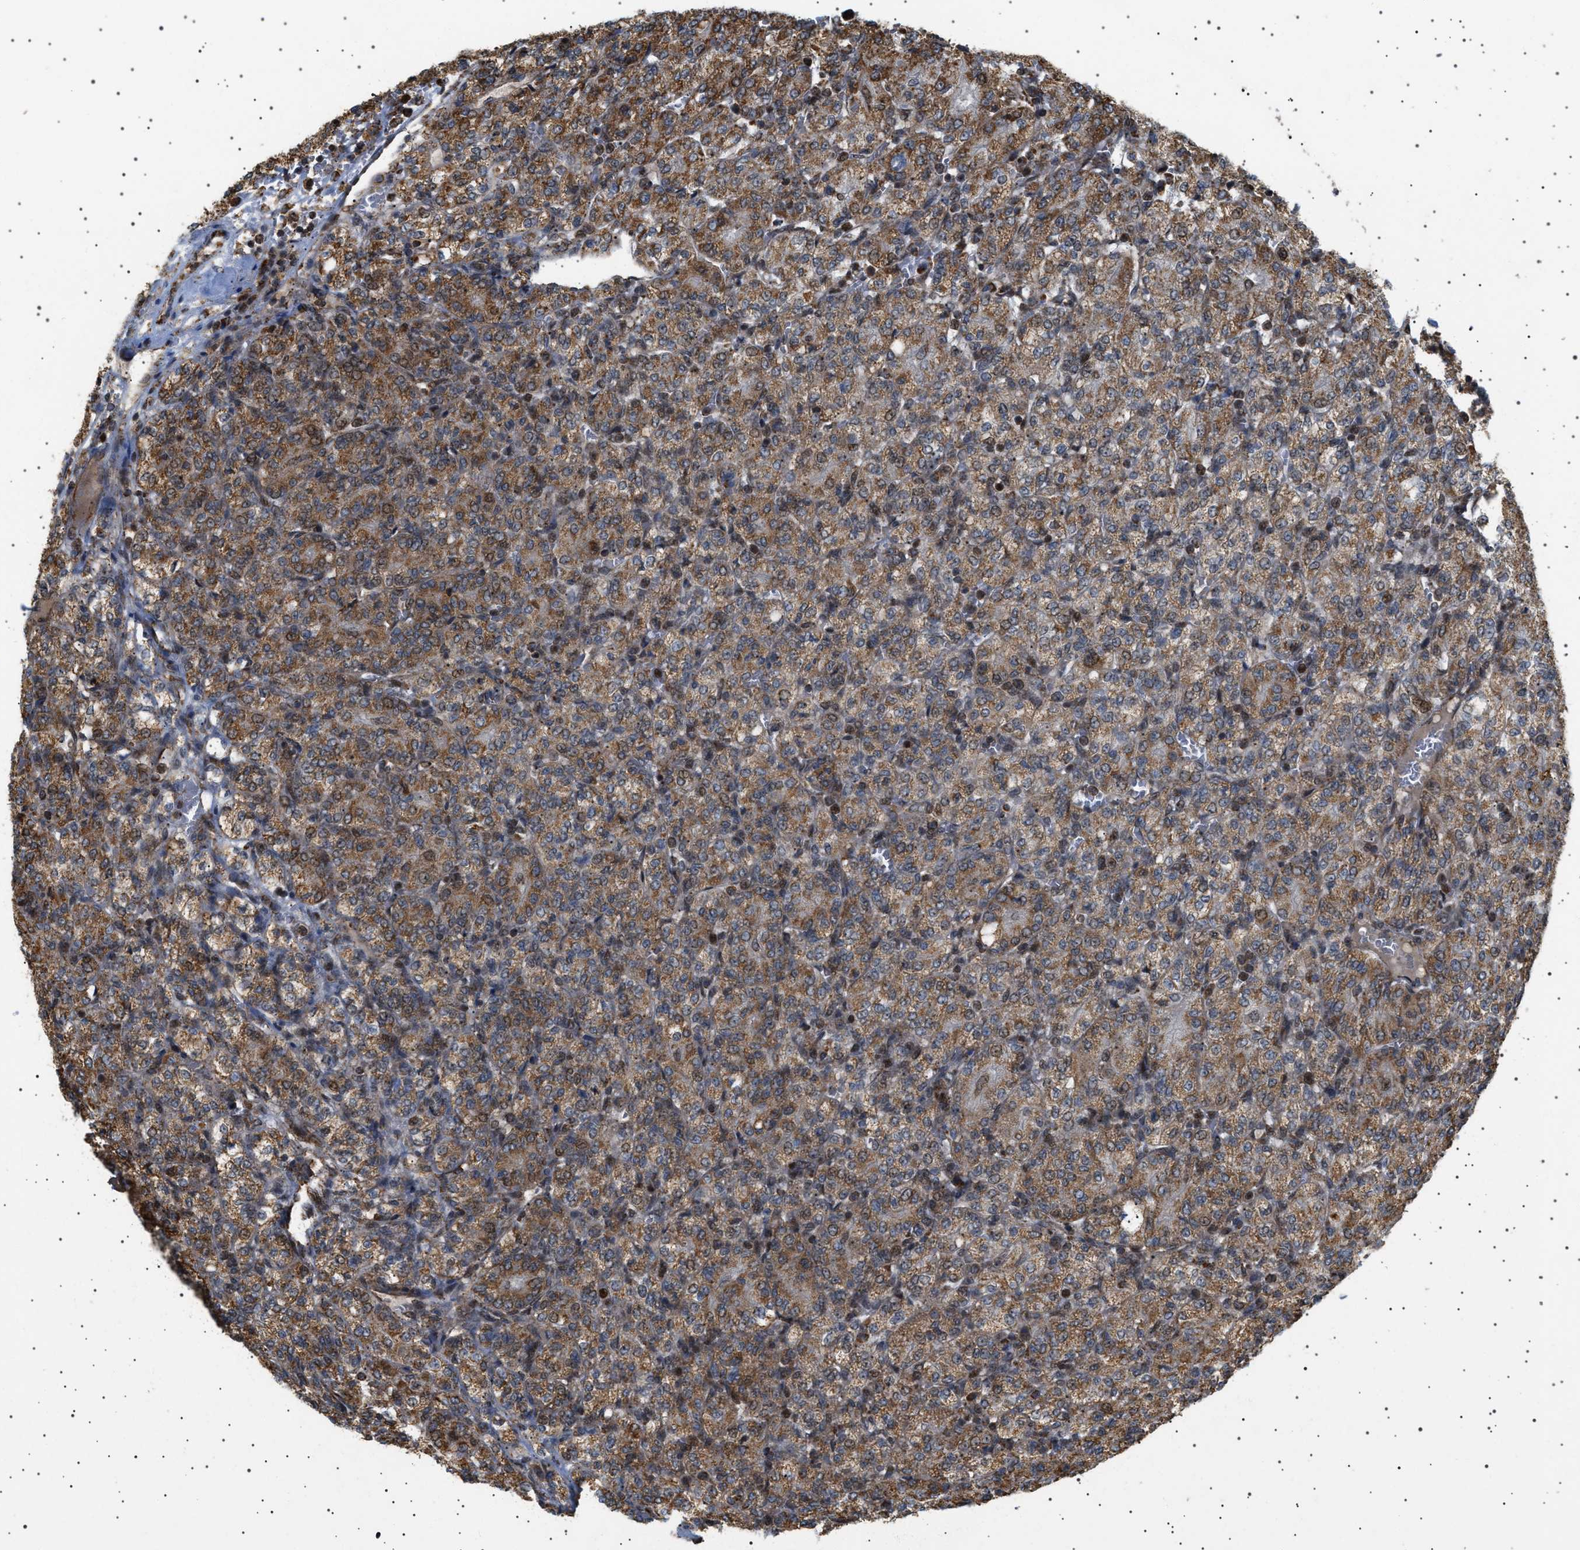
{"staining": {"intensity": "strong", "quantity": ">75%", "location": "cytoplasmic/membranous"}, "tissue": "renal cancer", "cell_type": "Tumor cells", "image_type": "cancer", "snomed": [{"axis": "morphology", "description": "Adenocarcinoma, NOS"}, {"axis": "topography", "description": "Kidney"}], "caption": "Renal cancer (adenocarcinoma) tissue displays strong cytoplasmic/membranous positivity in about >75% of tumor cells, visualized by immunohistochemistry.", "gene": "MELK", "patient": {"sex": "male", "age": 77}}